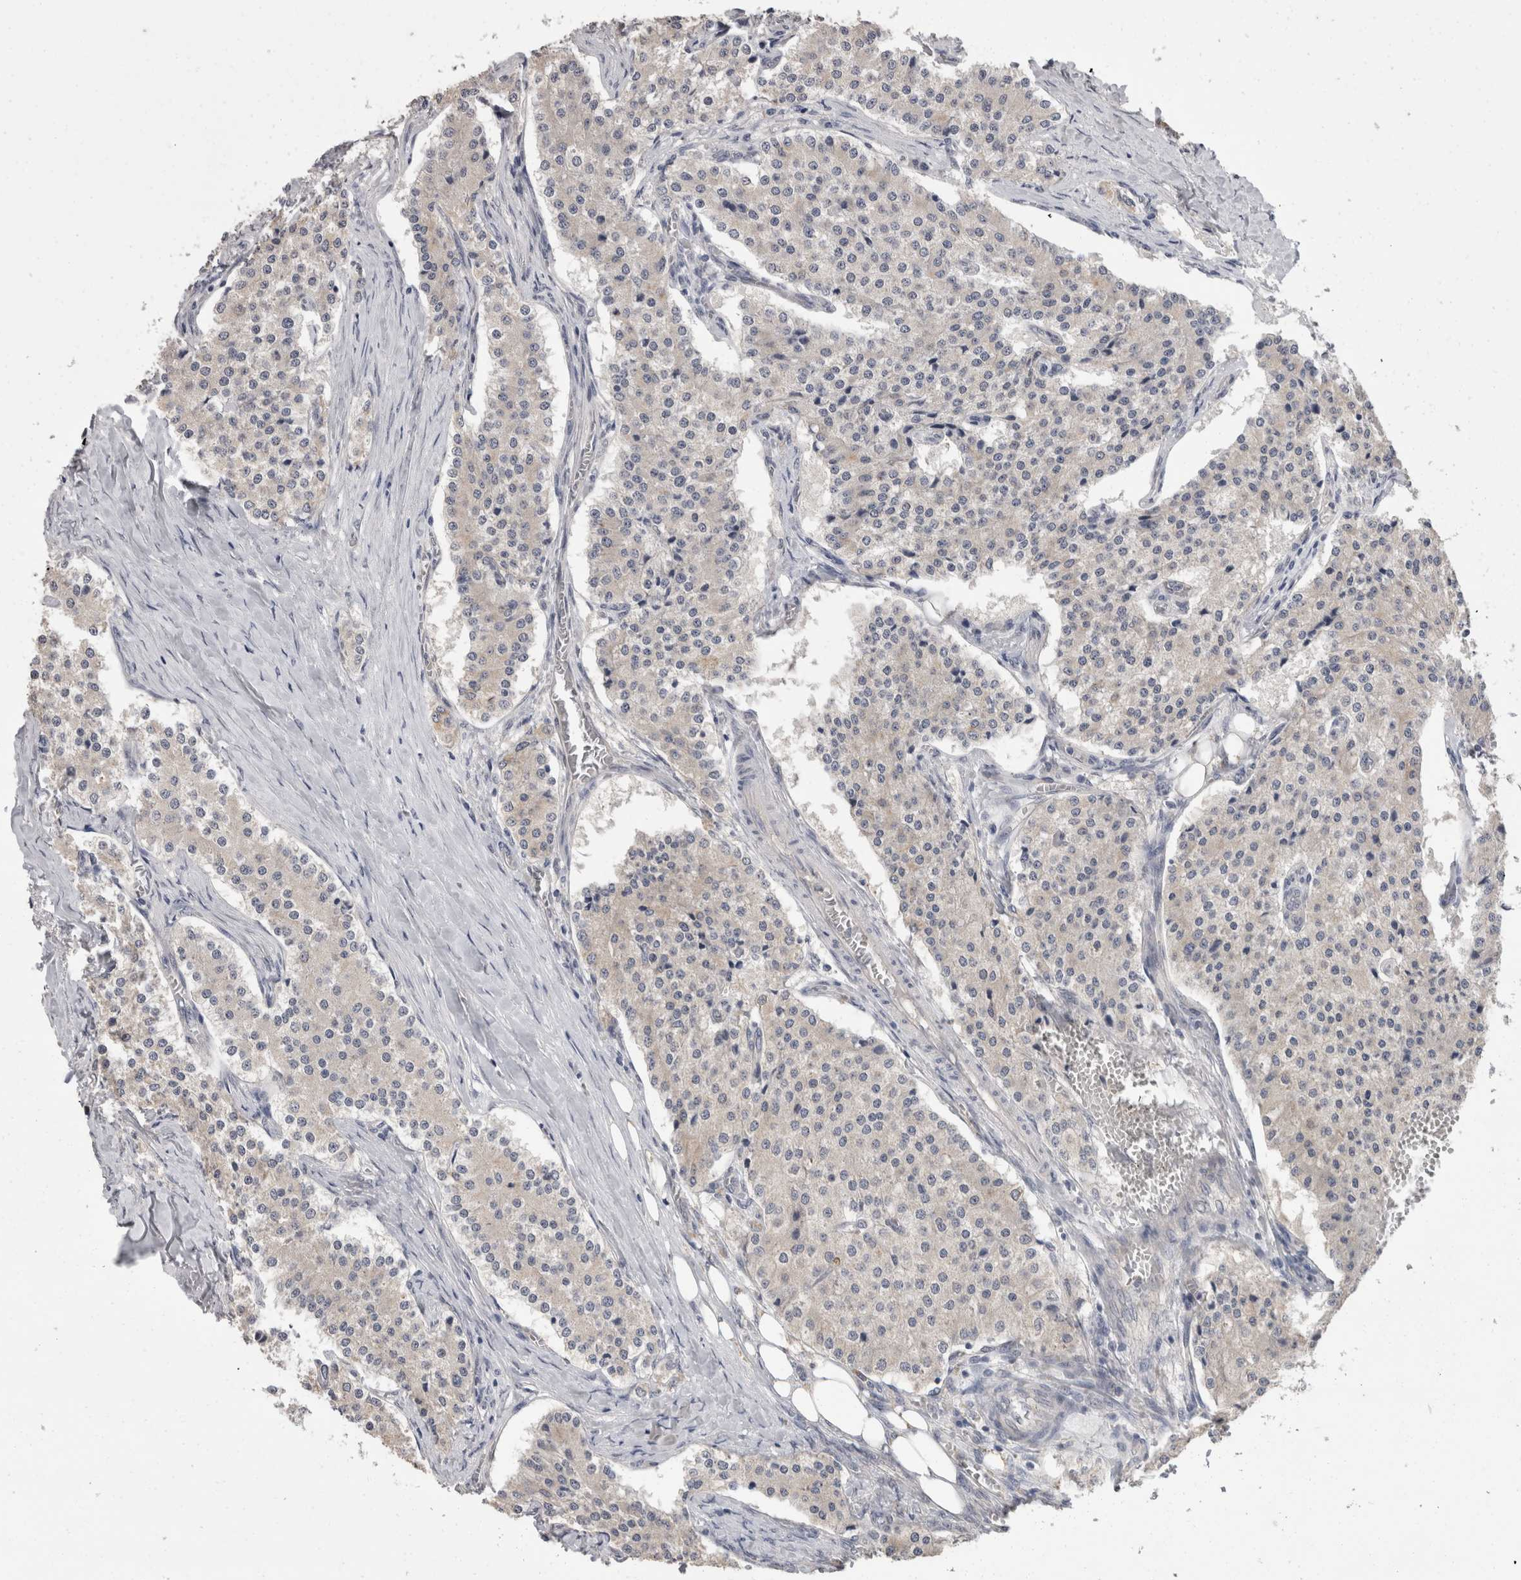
{"staining": {"intensity": "negative", "quantity": "none", "location": "none"}, "tissue": "carcinoid", "cell_type": "Tumor cells", "image_type": "cancer", "snomed": [{"axis": "morphology", "description": "Carcinoid, malignant, NOS"}, {"axis": "topography", "description": "Colon"}], "caption": "Image shows no protein positivity in tumor cells of carcinoid tissue.", "gene": "FHOD3", "patient": {"sex": "female", "age": 52}}